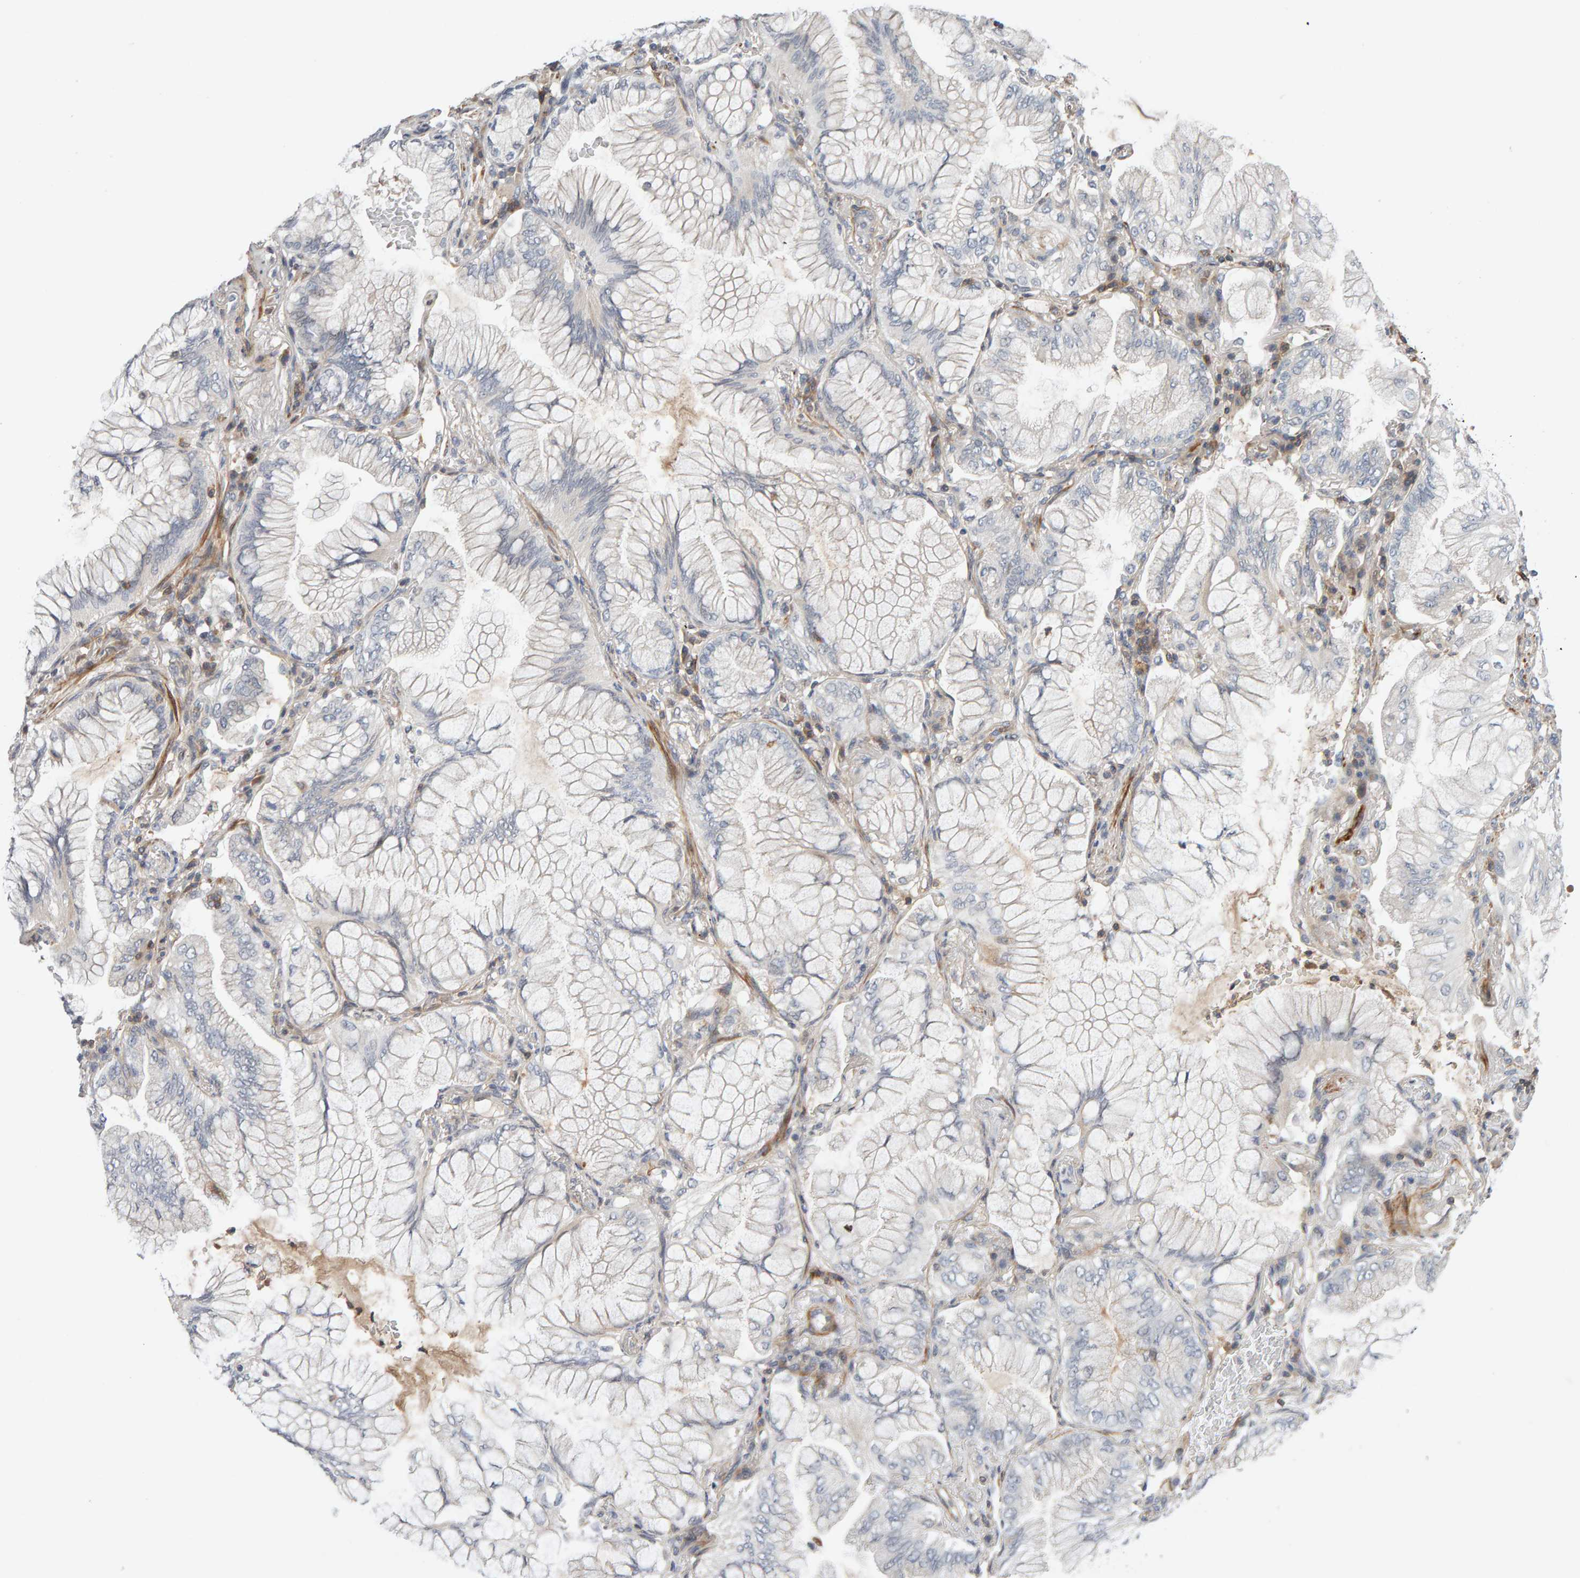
{"staining": {"intensity": "weak", "quantity": "25%-75%", "location": "cytoplasmic/membranous"}, "tissue": "lung cancer", "cell_type": "Tumor cells", "image_type": "cancer", "snomed": [{"axis": "morphology", "description": "Adenocarcinoma, NOS"}, {"axis": "topography", "description": "Lung"}], "caption": "Tumor cells reveal low levels of weak cytoplasmic/membranous positivity in about 25%-75% of cells in human lung cancer (adenocarcinoma).", "gene": "NUDCD1", "patient": {"sex": "female", "age": 70}}